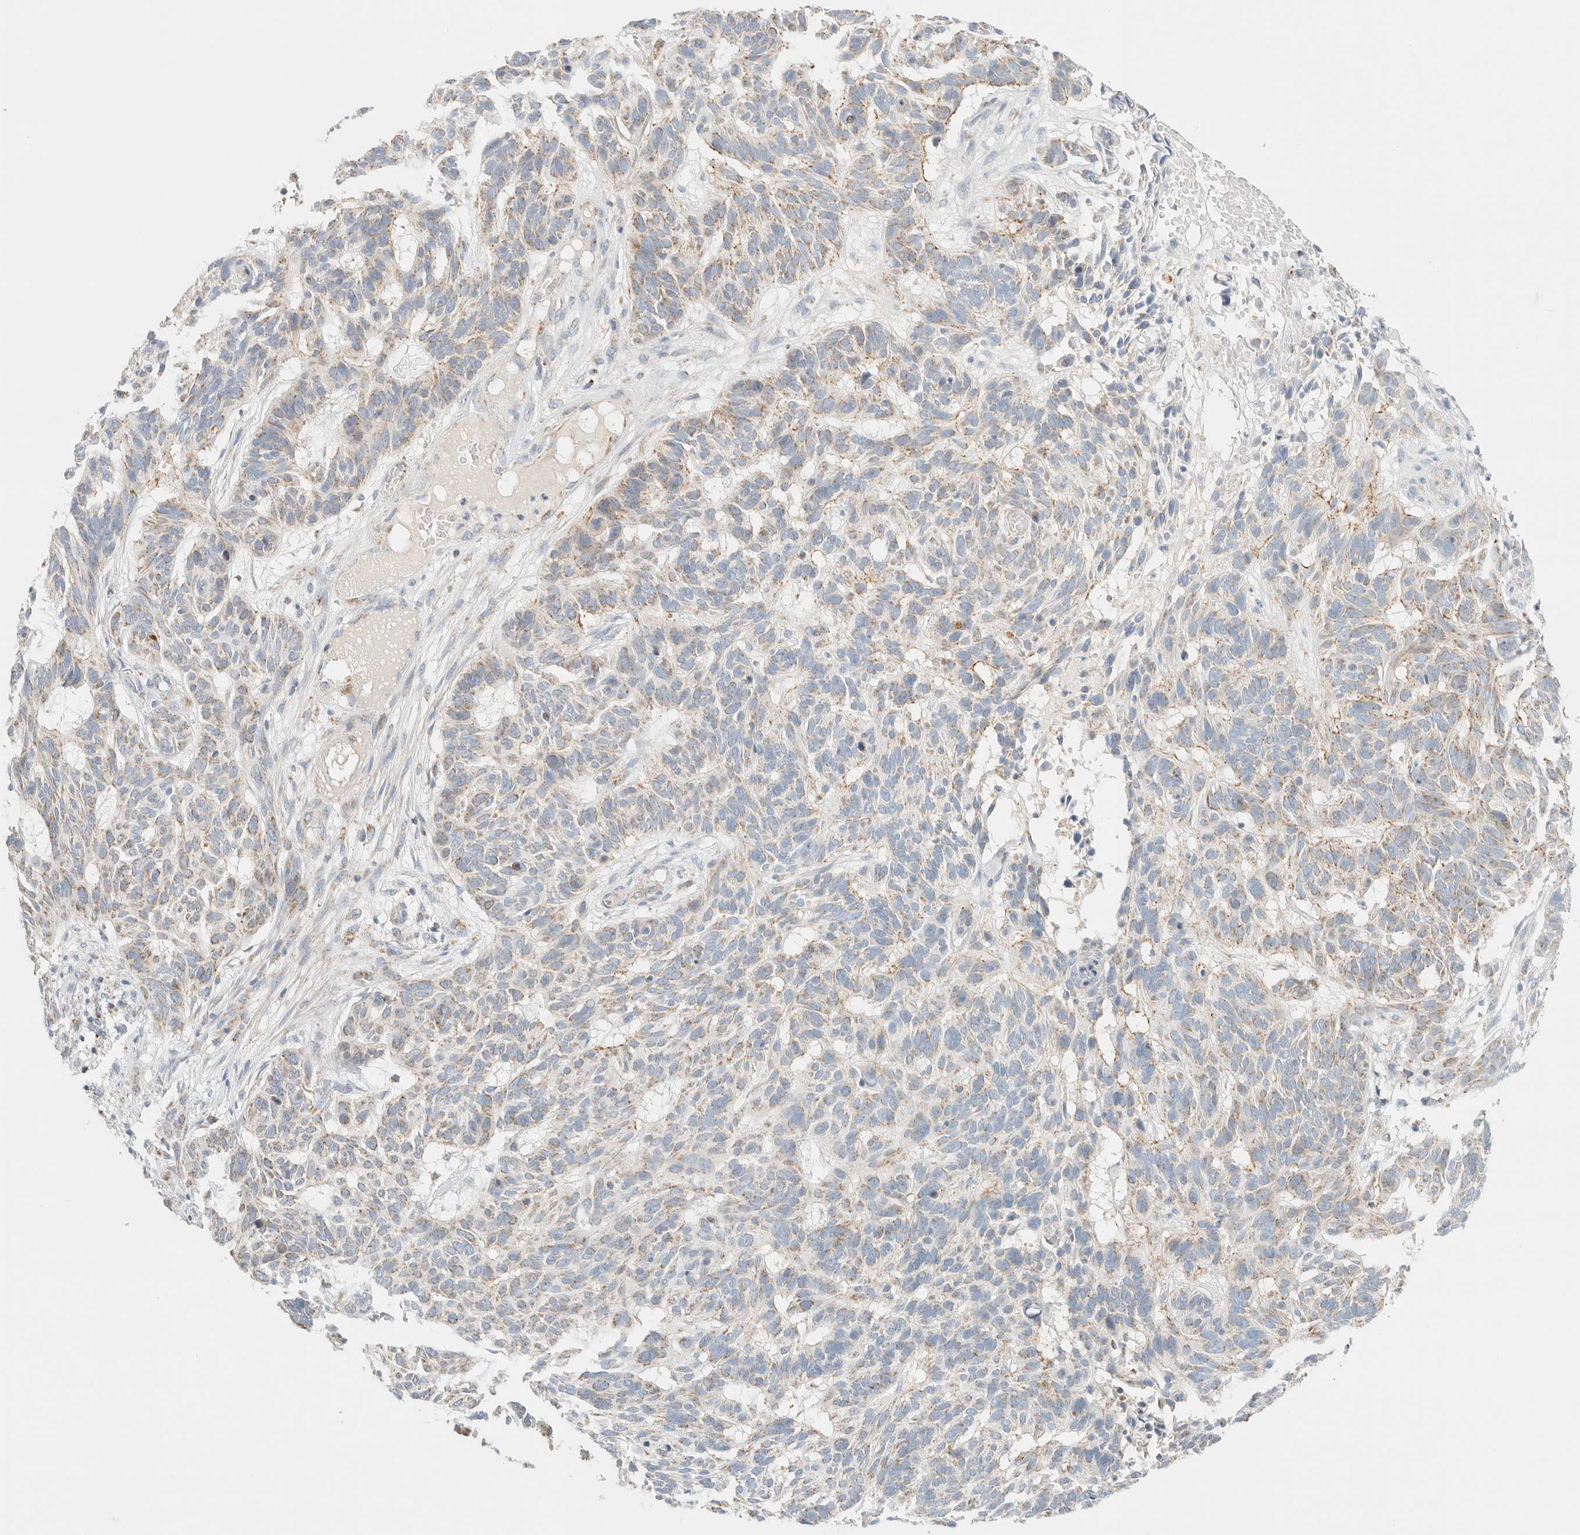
{"staining": {"intensity": "moderate", "quantity": "25%-75%", "location": "cytoplasmic/membranous"}, "tissue": "skin cancer", "cell_type": "Tumor cells", "image_type": "cancer", "snomed": [{"axis": "morphology", "description": "Basal cell carcinoma"}, {"axis": "topography", "description": "Skin"}], "caption": "Protein analysis of skin cancer tissue displays moderate cytoplasmic/membranous positivity in about 25%-75% of tumor cells.", "gene": "HDHD3", "patient": {"sex": "male", "age": 85}}